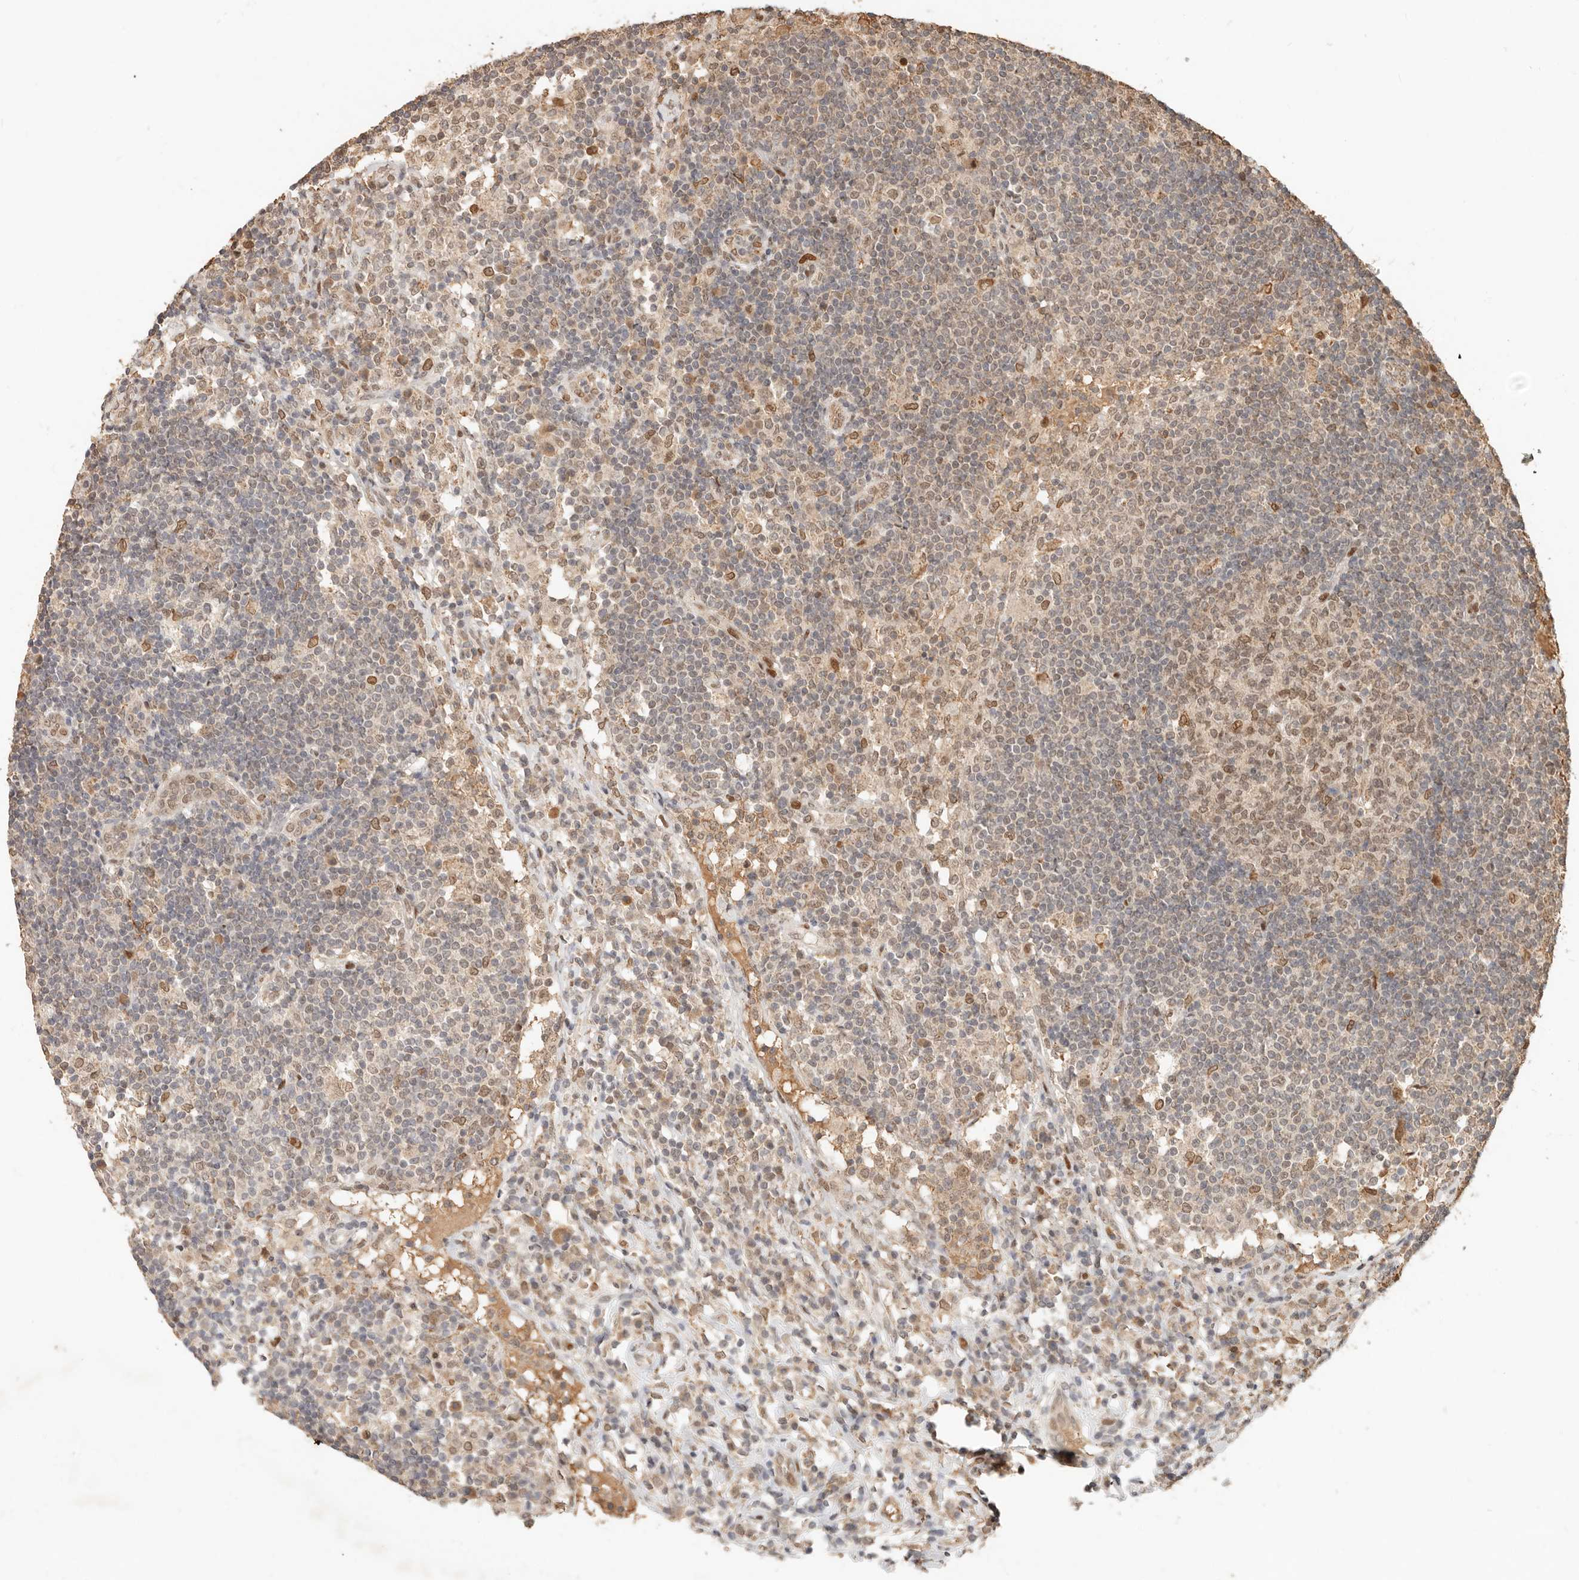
{"staining": {"intensity": "weak", "quantity": ">75%", "location": "nuclear"}, "tissue": "lymph node", "cell_type": "Germinal center cells", "image_type": "normal", "snomed": [{"axis": "morphology", "description": "Normal tissue, NOS"}, {"axis": "topography", "description": "Lymph node"}], "caption": "Protein expression by immunohistochemistry demonstrates weak nuclear staining in about >75% of germinal center cells in benign lymph node.", "gene": "NPAS2", "patient": {"sex": "female", "age": 53}}